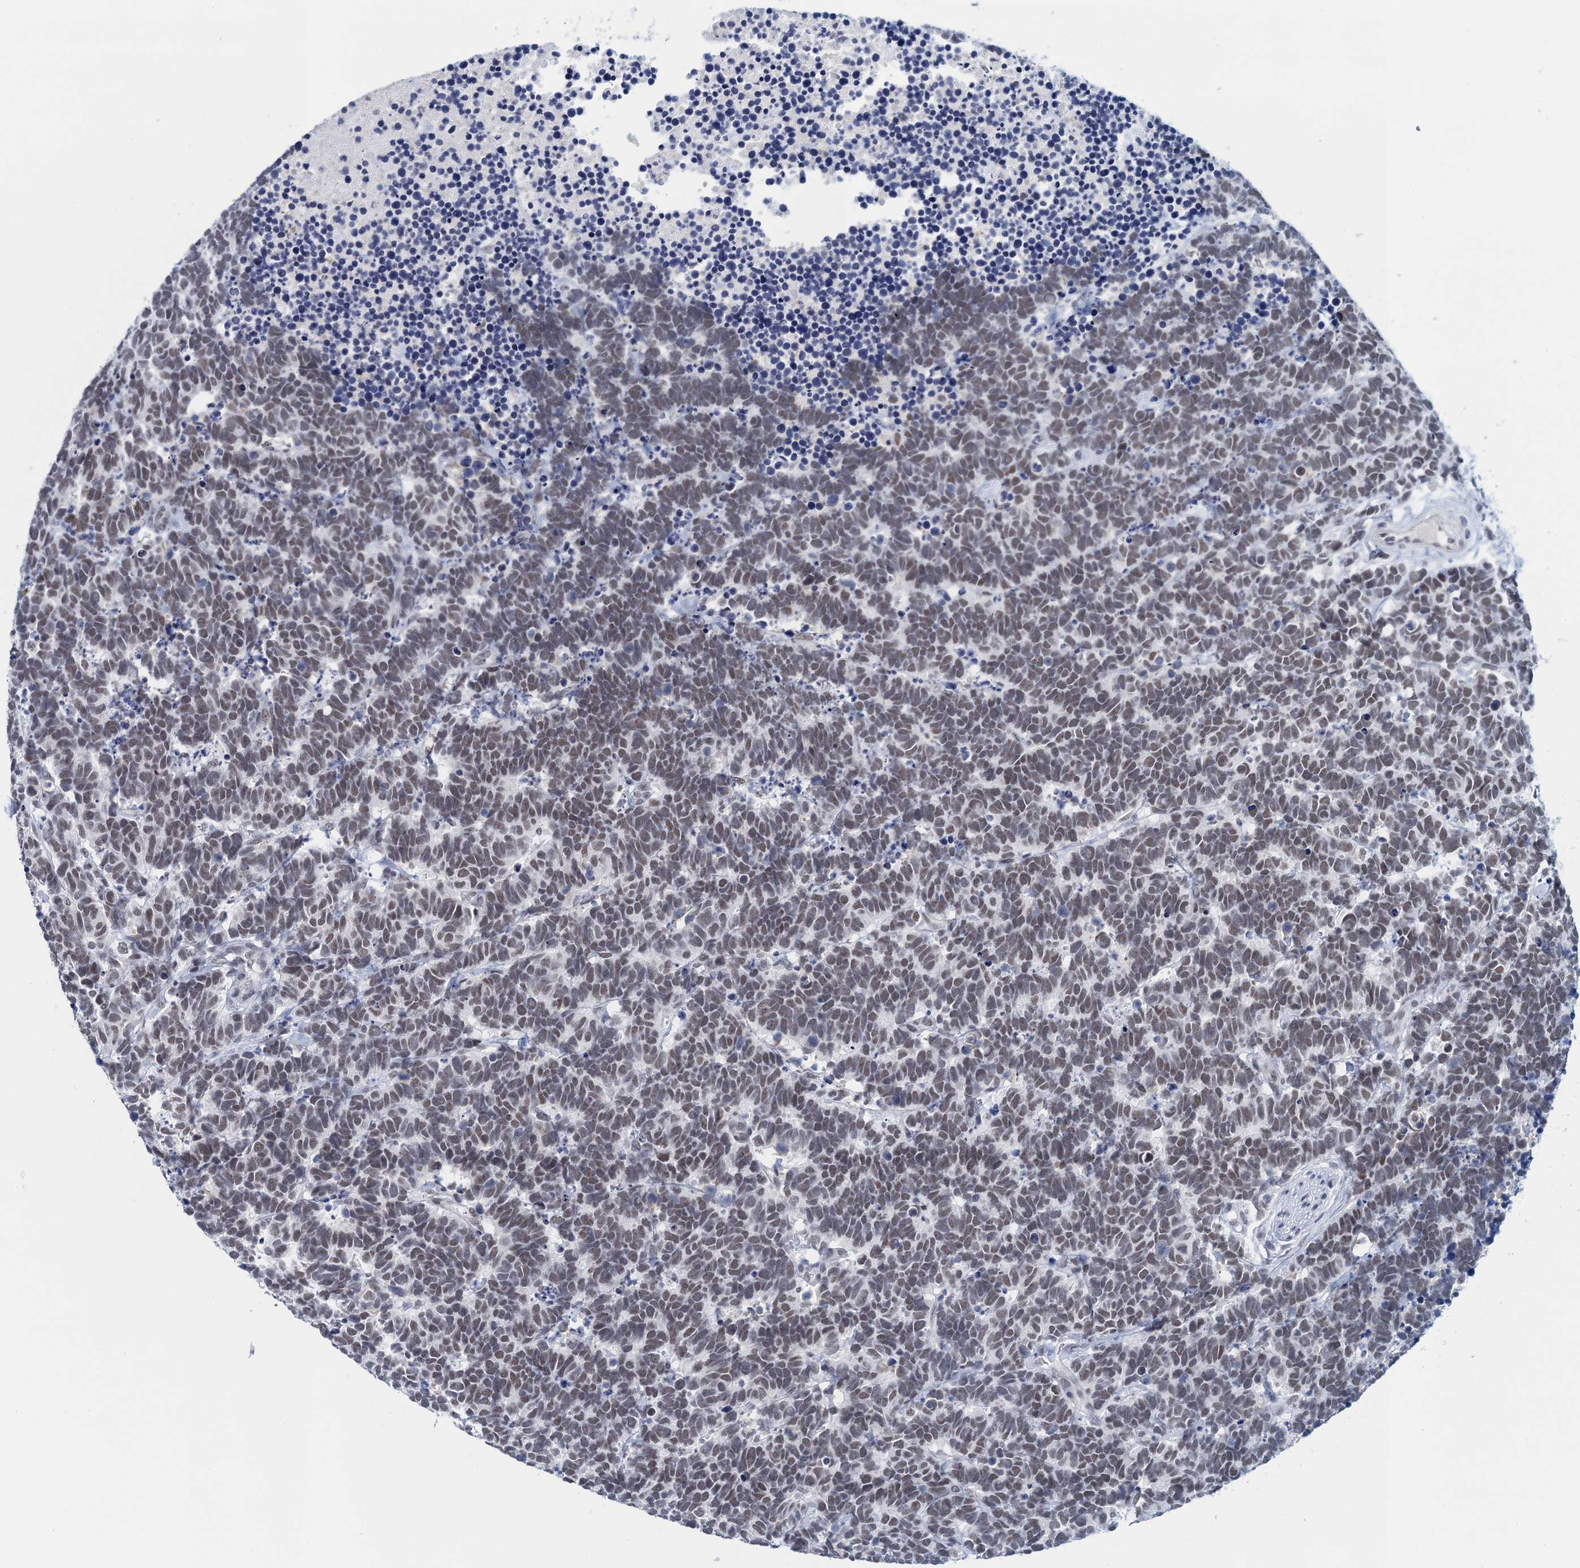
{"staining": {"intensity": "weak", "quantity": ">75%", "location": "nuclear"}, "tissue": "carcinoid", "cell_type": "Tumor cells", "image_type": "cancer", "snomed": [{"axis": "morphology", "description": "Carcinoma, NOS"}, {"axis": "morphology", "description": "Carcinoid, malignant, NOS"}, {"axis": "topography", "description": "Urinary bladder"}], "caption": "Protein expression analysis of carcinoid demonstrates weak nuclear positivity in about >75% of tumor cells. (DAB IHC with brightfield microscopy, high magnification).", "gene": "EPS8L1", "patient": {"sex": "male", "age": 57}}